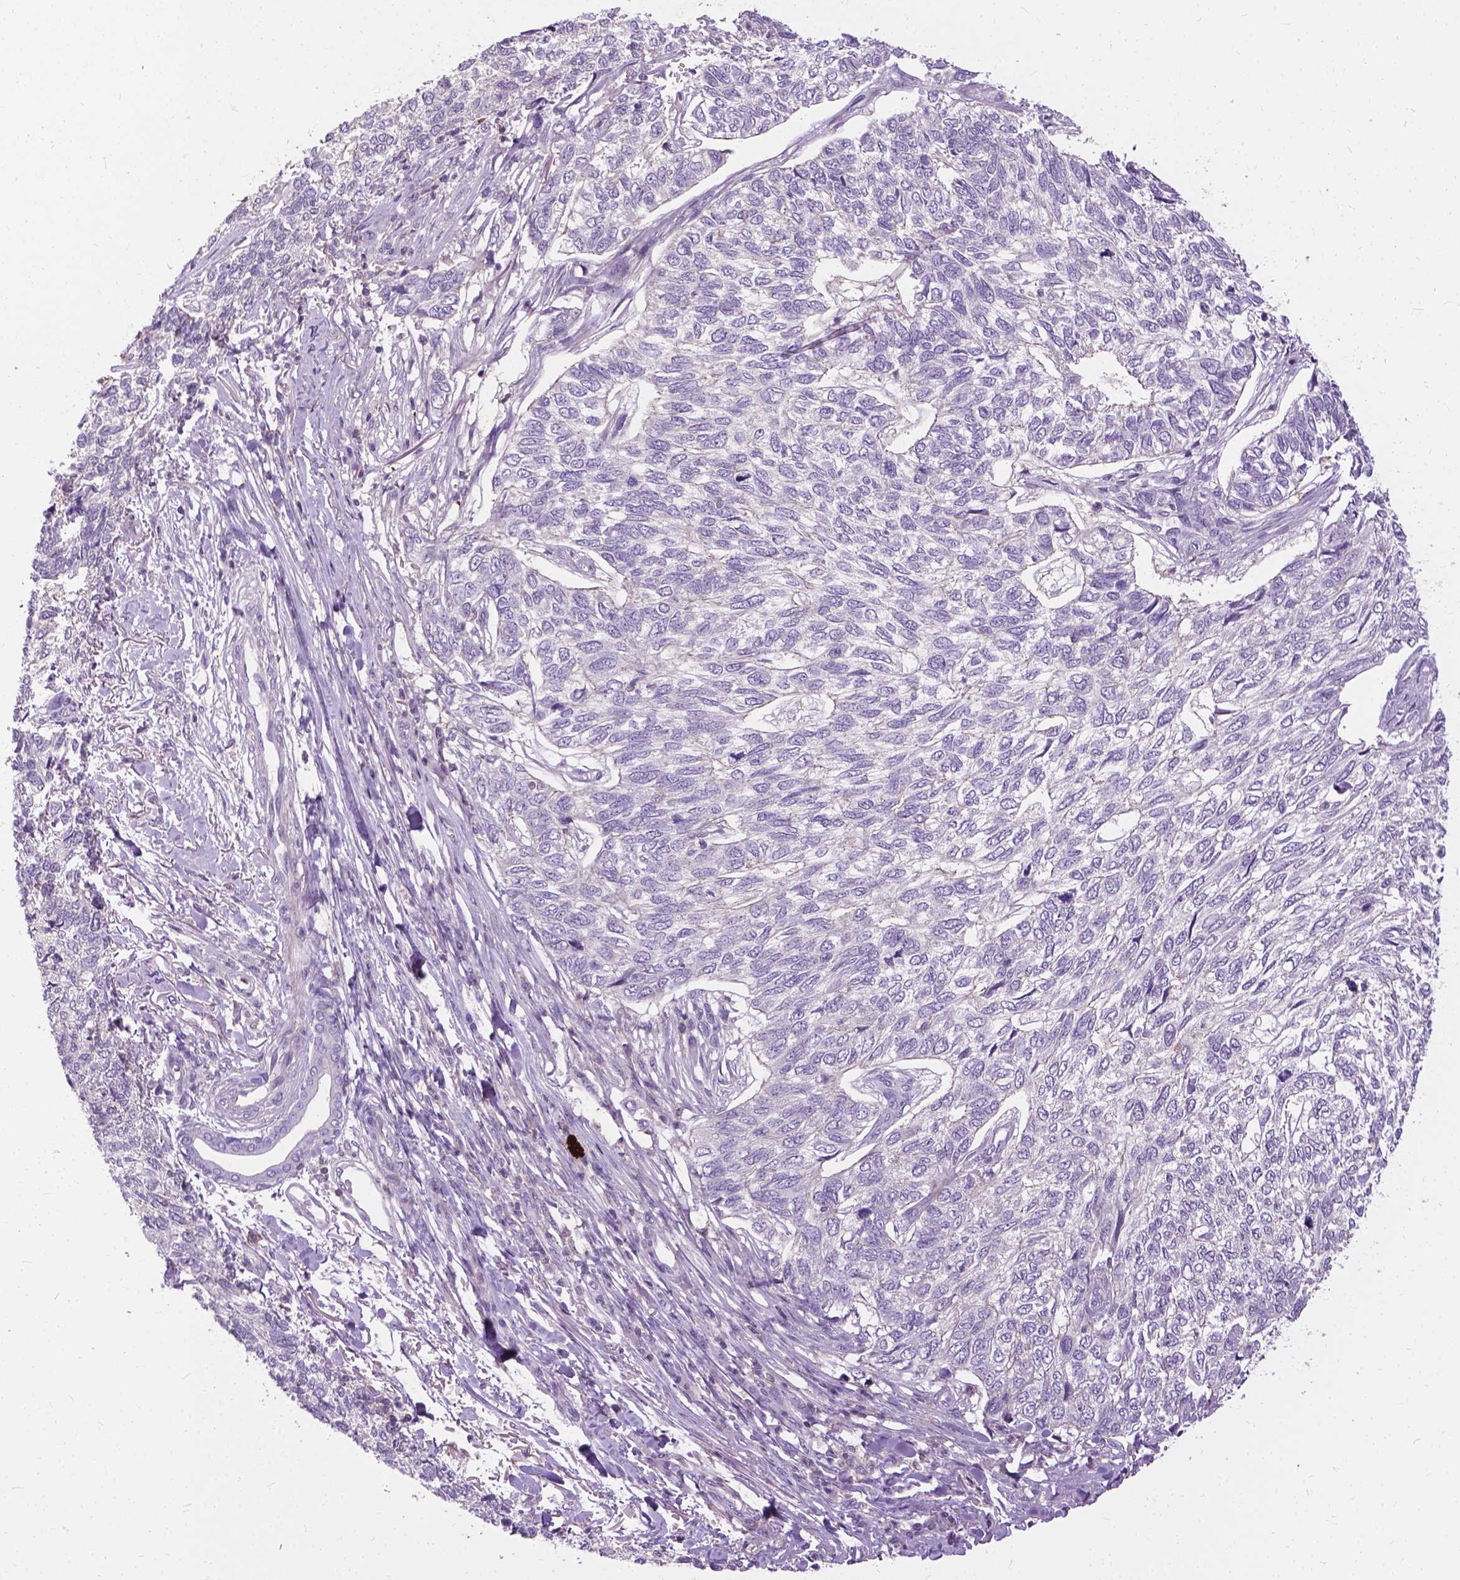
{"staining": {"intensity": "negative", "quantity": "none", "location": "none"}, "tissue": "skin cancer", "cell_type": "Tumor cells", "image_type": "cancer", "snomed": [{"axis": "morphology", "description": "Basal cell carcinoma"}, {"axis": "topography", "description": "Skin"}], "caption": "IHC histopathology image of neoplastic tissue: human skin basal cell carcinoma stained with DAB (3,3'-diaminobenzidine) displays no significant protein expression in tumor cells. (DAB (3,3'-diaminobenzidine) immunohistochemistry (IHC), high magnification).", "gene": "JAK3", "patient": {"sex": "female", "age": 65}}